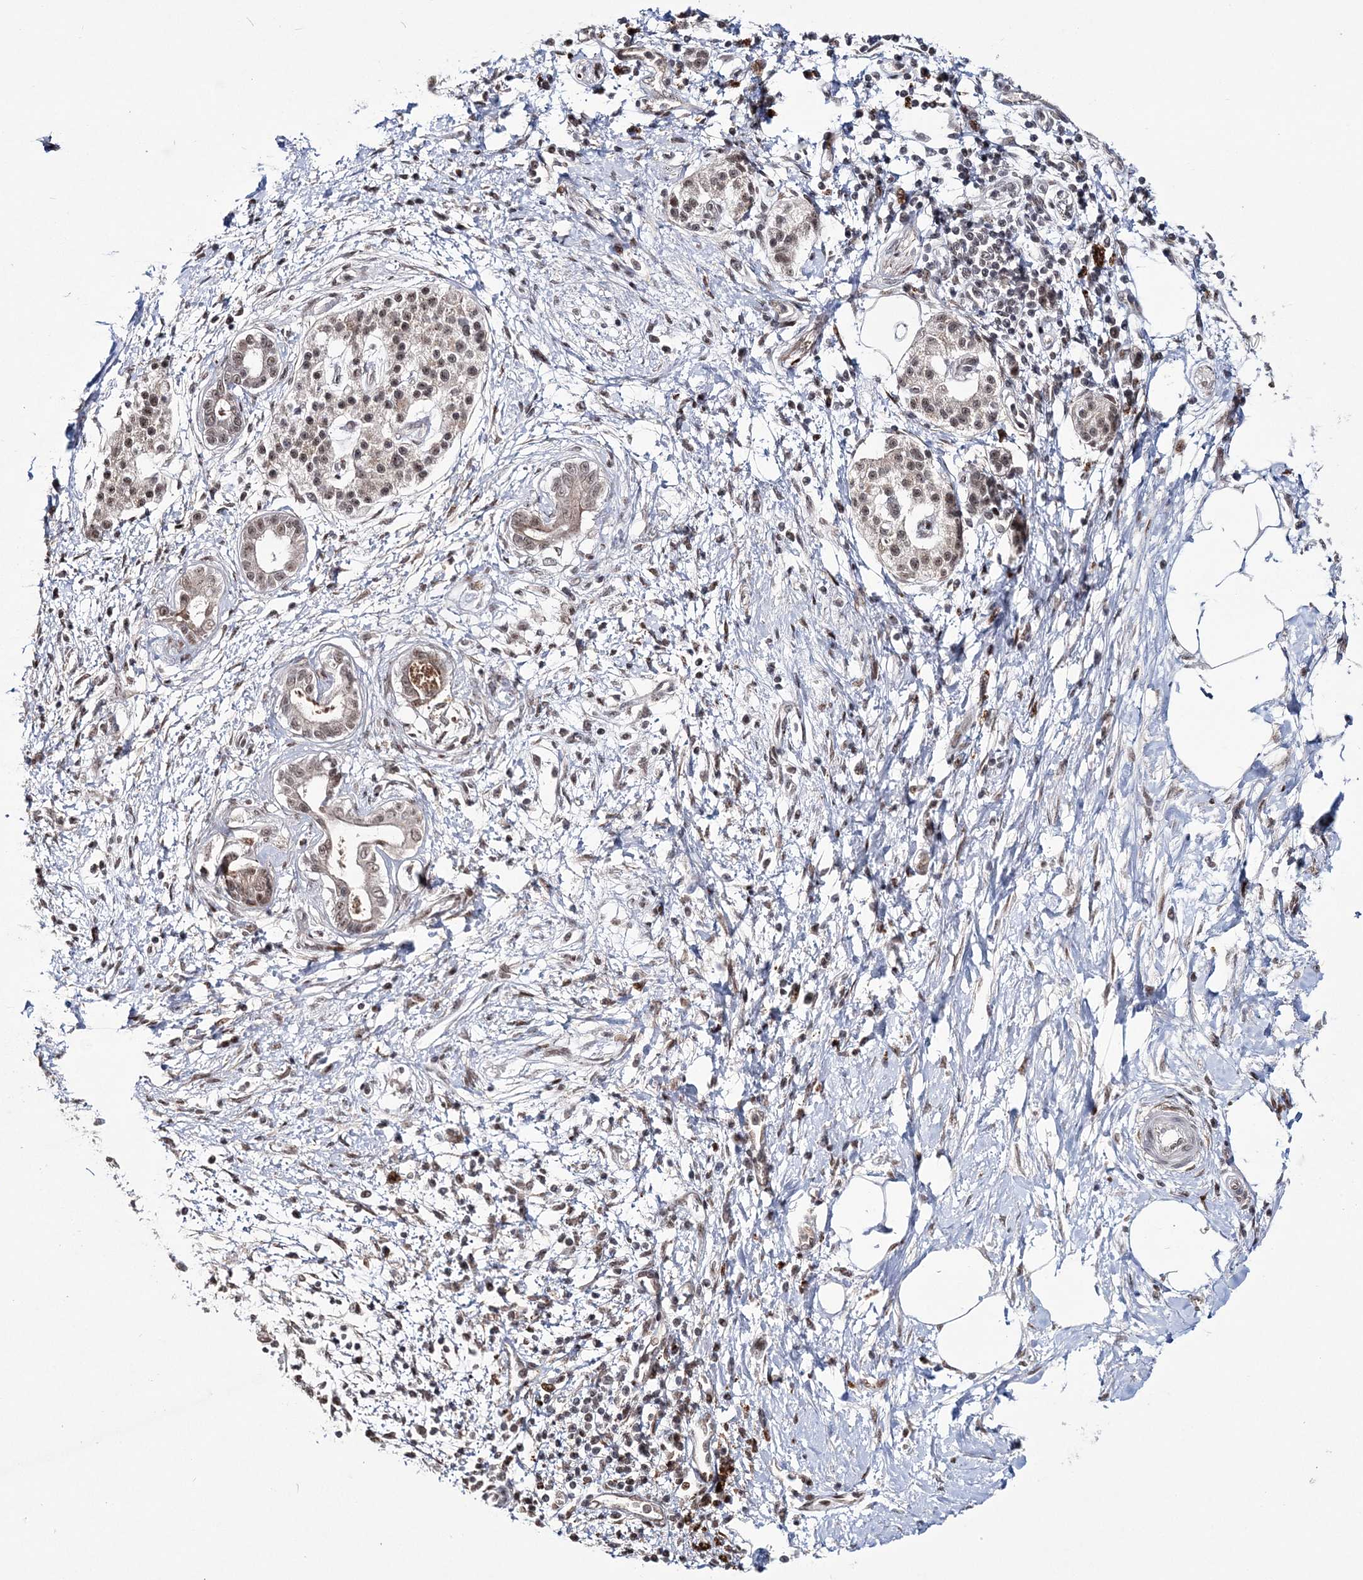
{"staining": {"intensity": "weak", "quantity": "25%-75%", "location": "nuclear"}, "tissue": "pancreatic cancer", "cell_type": "Tumor cells", "image_type": "cancer", "snomed": [{"axis": "morphology", "description": "Adenocarcinoma, NOS"}, {"axis": "topography", "description": "Pancreas"}], "caption": "A high-resolution micrograph shows immunohistochemistry staining of pancreatic adenocarcinoma, which displays weak nuclear positivity in about 25%-75% of tumor cells.", "gene": "TATDN2", "patient": {"sex": "male", "age": 58}}